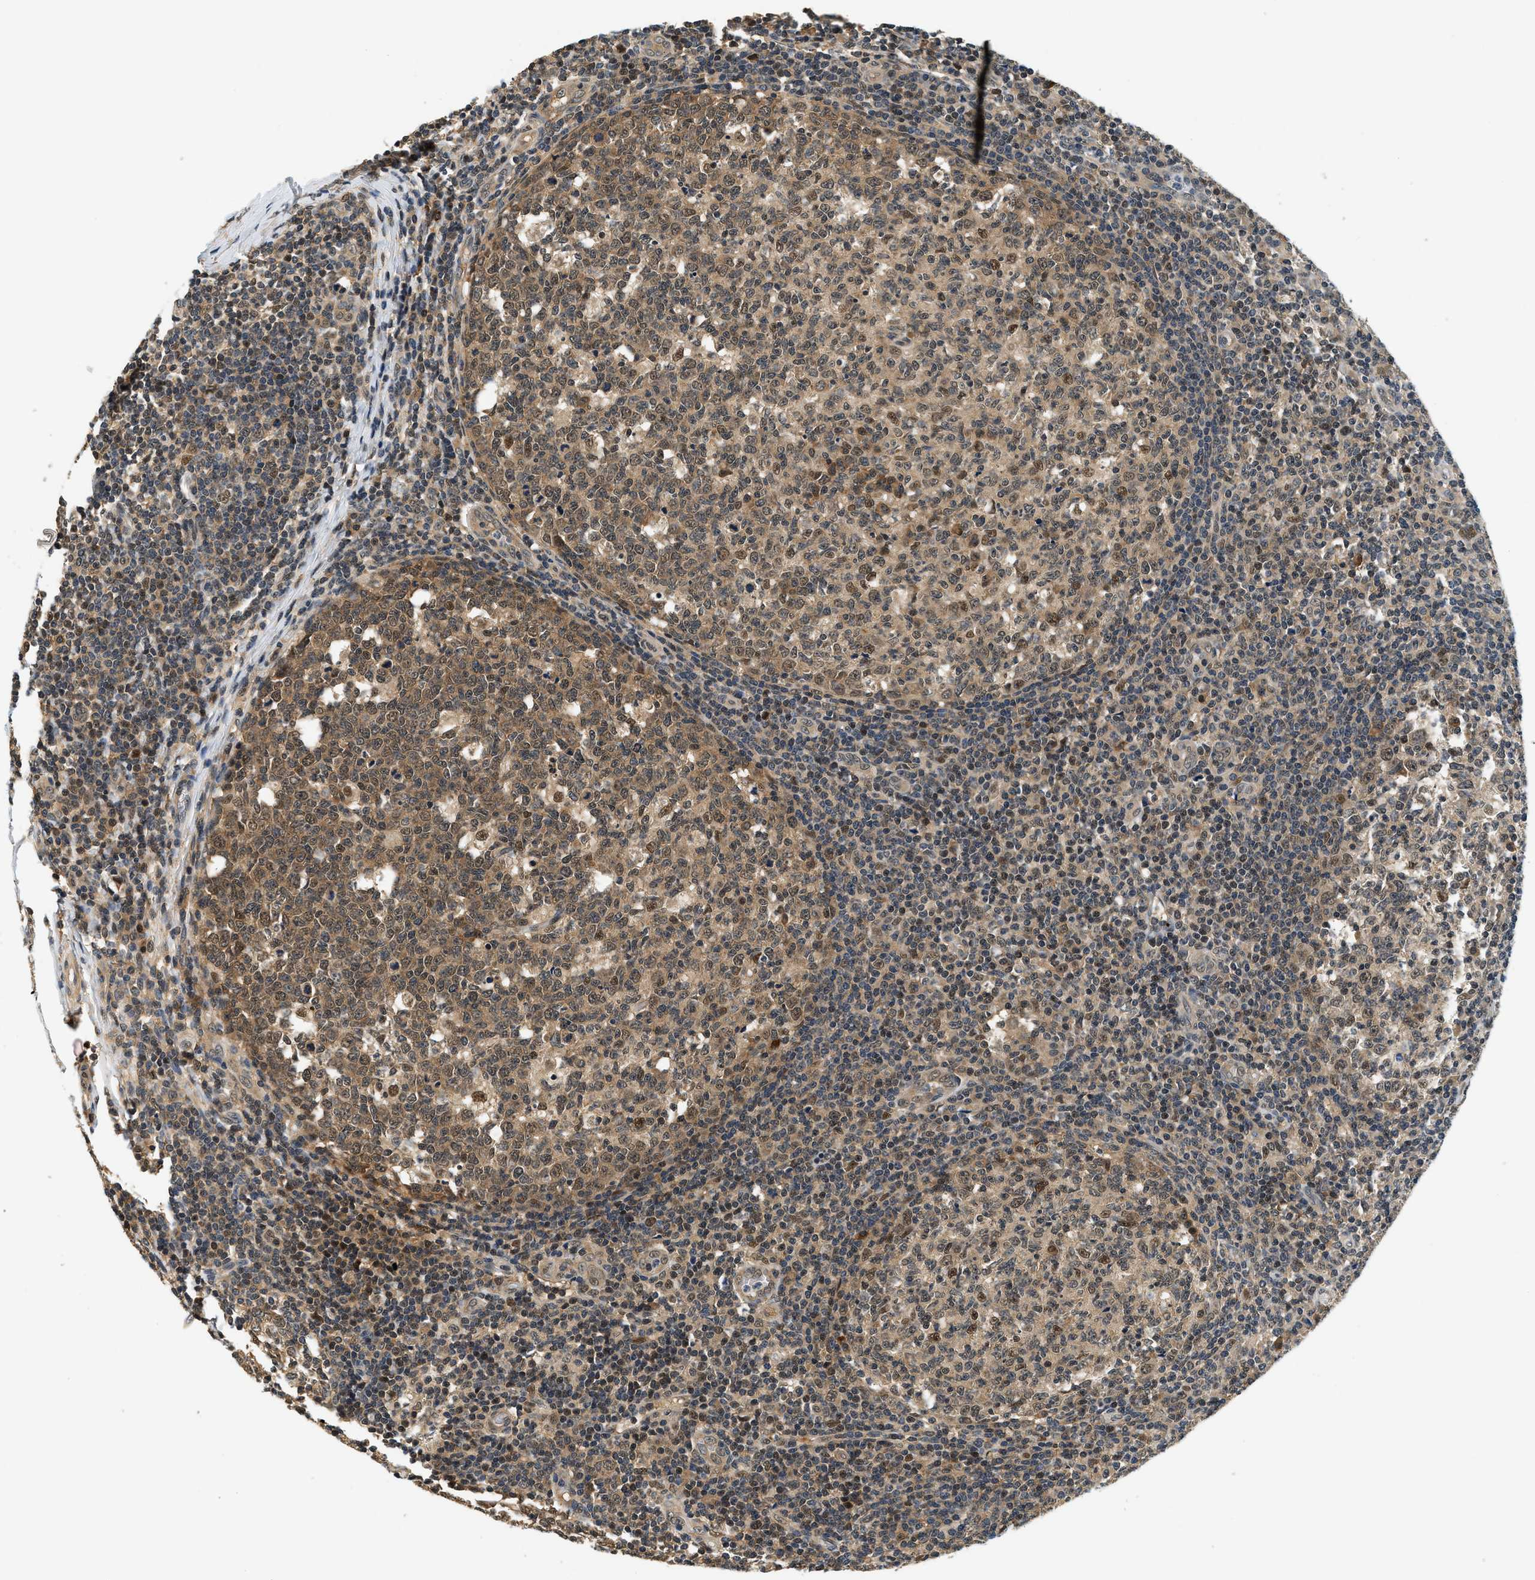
{"staining": {"intensity": "moderate", "quantity": ">75%", "location": "cytoplasmic/membranous,nuclear"}, "tissue": "tonsil", "cell_type": "Germinal center cells", "image_type": "normal", "snomed": [{"axis": "morphology", "description": "Normal tissue, NOS"}, {"axis": "topography", "description": "Tonsil"}], "caption": "A medium amount of moderate cytoplasmic/membranous,nuclear positivity is identified in approximately >75% of germinal center cells in normal tonsil.", "gene": "PSMD3", "patient": {"sex": "female", "age": 19}}